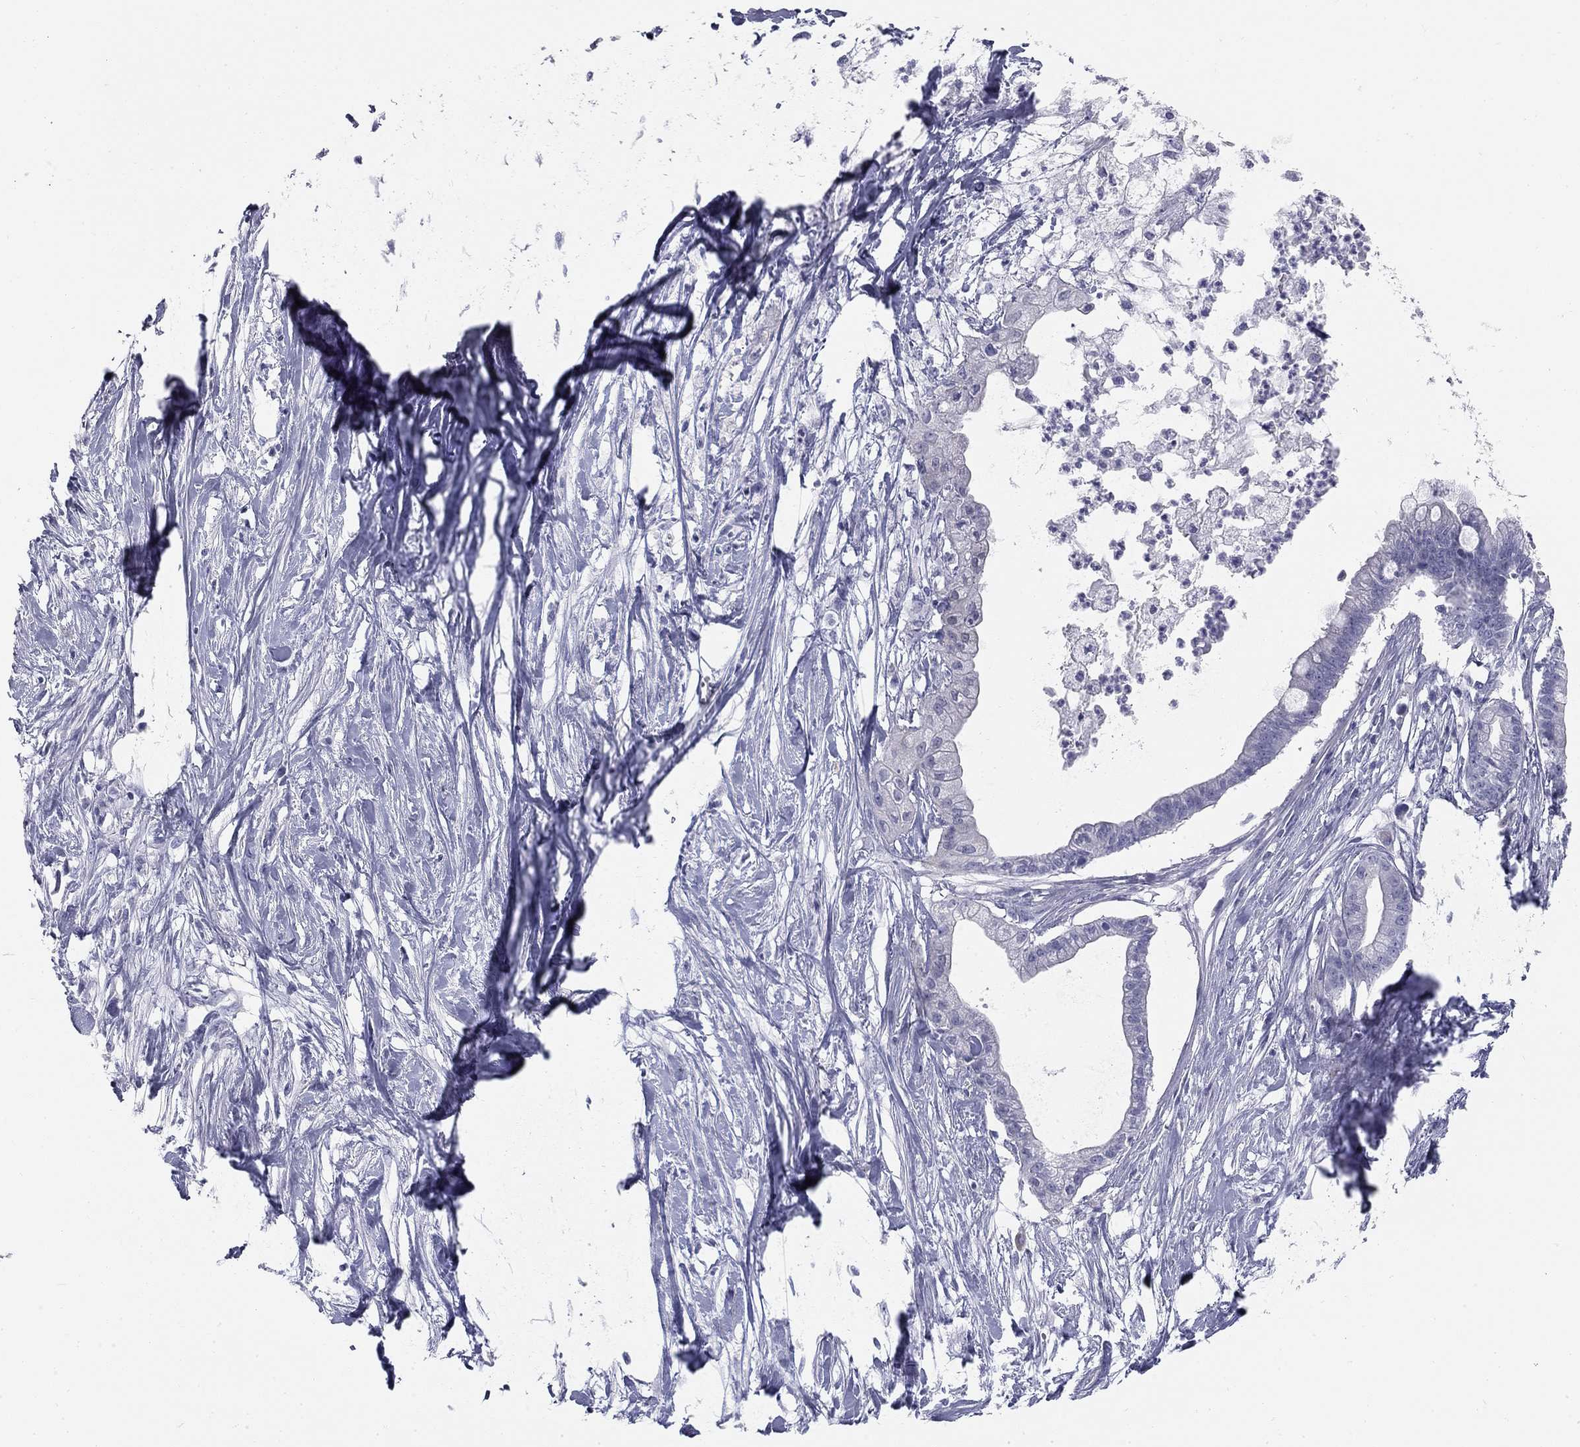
{"staining": {"intensity": "negative", "quantity": "none", "location": "none"}, "tissue": "pancreatic cancer", "cell_type": "Tumor cells", "image_type": "cancer", "snomed": [{"axis": "morphology", "description": "Normal tissue, NOS"}, {"axis": "morphology", "description": "Adenocarcinoma, NOS"}, {"axis": "topography", "description": "Pancreas"}], "caption": "DAB immunohistochemical staining of human pancreatic cancer (adenocarcinoma) displays no significant positivity in tumor cells.", "gene": "SULT2B1", "patient": {"sex": "female", "age": 58}}